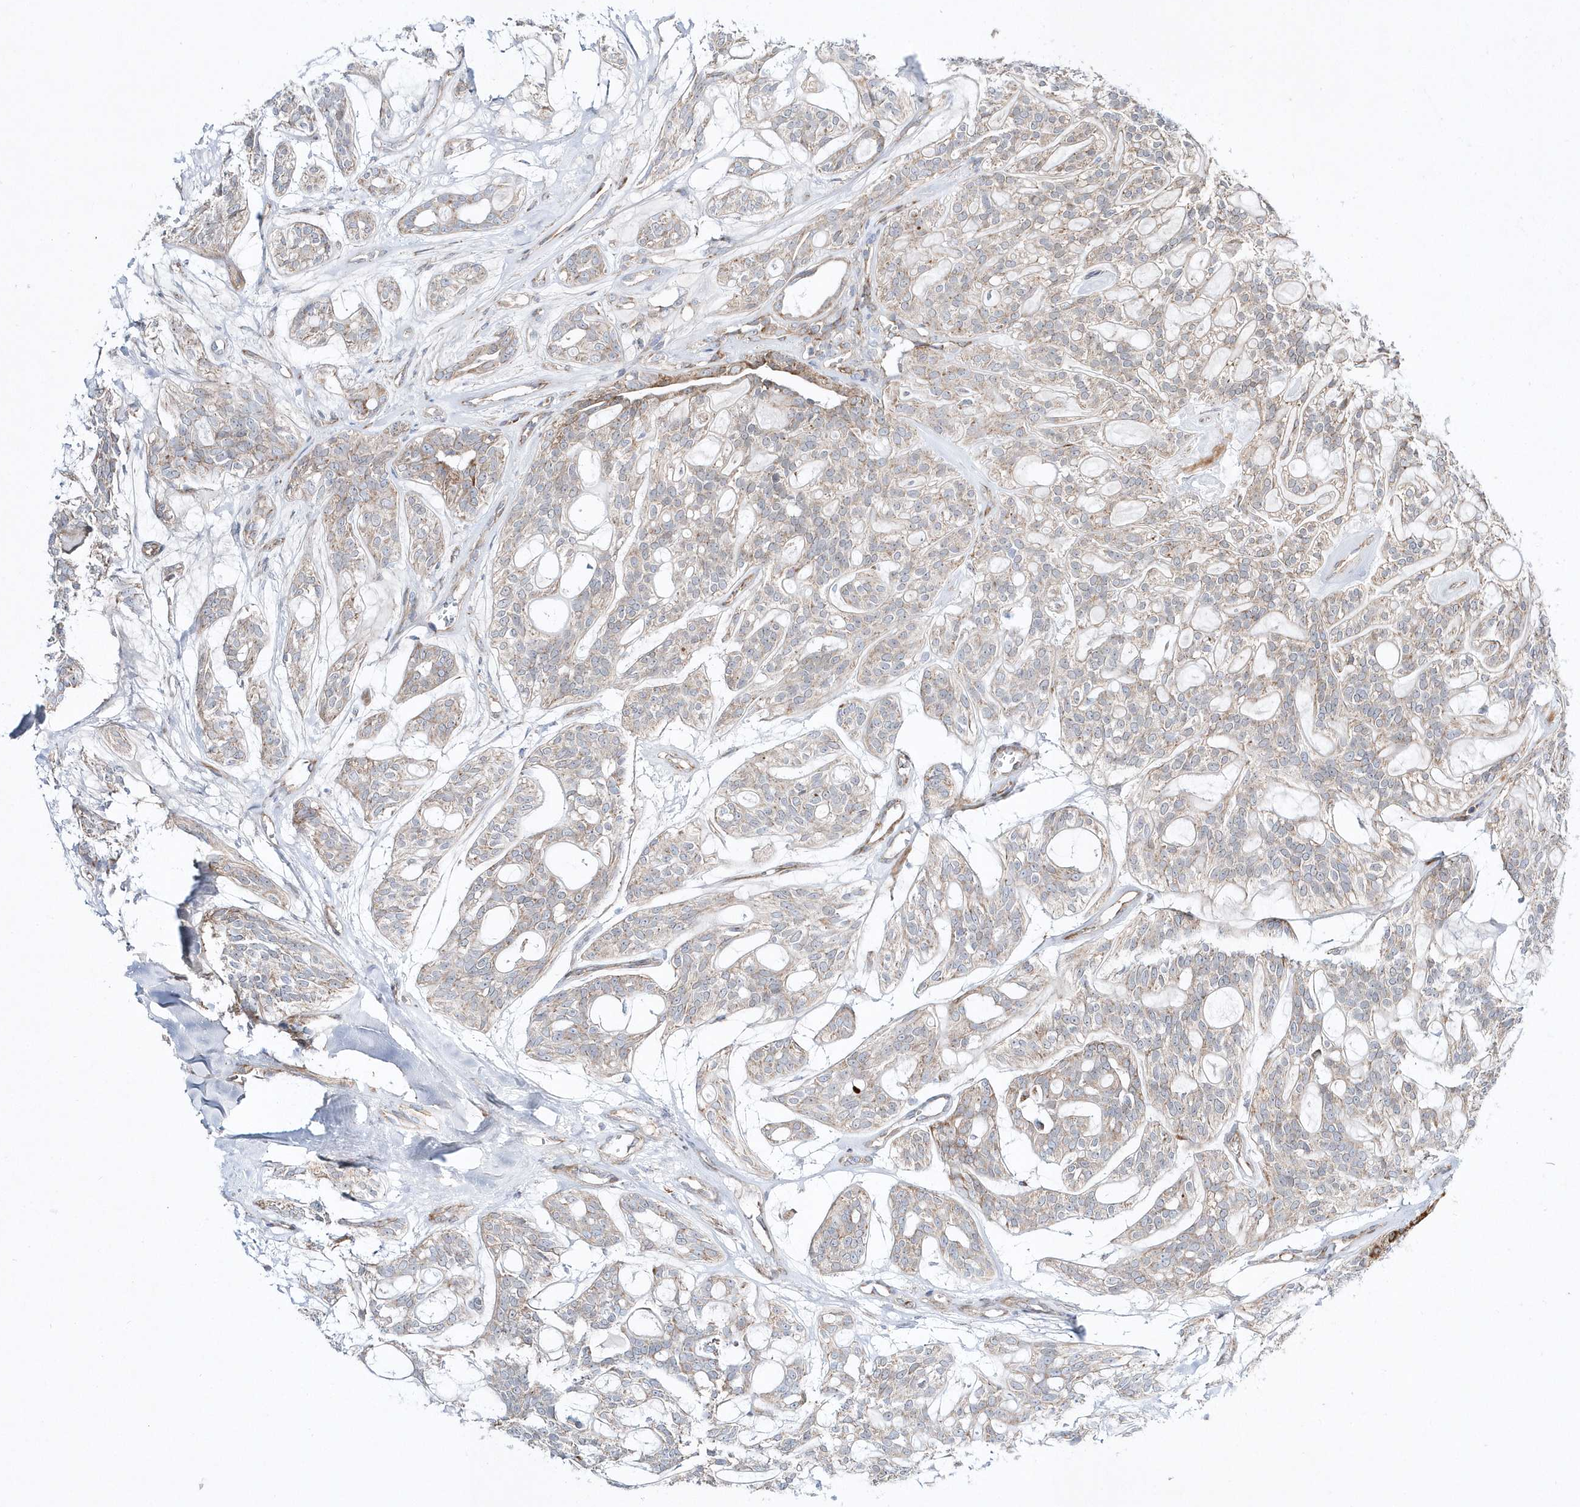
{"staining": {"intensity": "weak", "quantity": "25%-75%", "location": "cytoplasmic/membranous"}, "tissue": "head and neck cancer", "cell_type": "Tumor cells", "image_type": "cancer", "snomed": [{"axis": "morphology", "description": "Adenocarcinoma, NOS"}, {"axis": "topography", "description": "Head-Neck"}], "caption": "IHC staining of head and neck cancer, which displays low levels of weak cytoplasmic/membranous expression in approximately 25%-75% of tumor cells indicating weak cytoplasmic/membranous protein staining. The staining was performed using DAB (3,3'-diaminobenzidine) (brown) for protein detection and nuclei were counterstained in hematoxylin (blue).", "gene": "OPA1", "patient": {"sex": "male", "age": 66}}